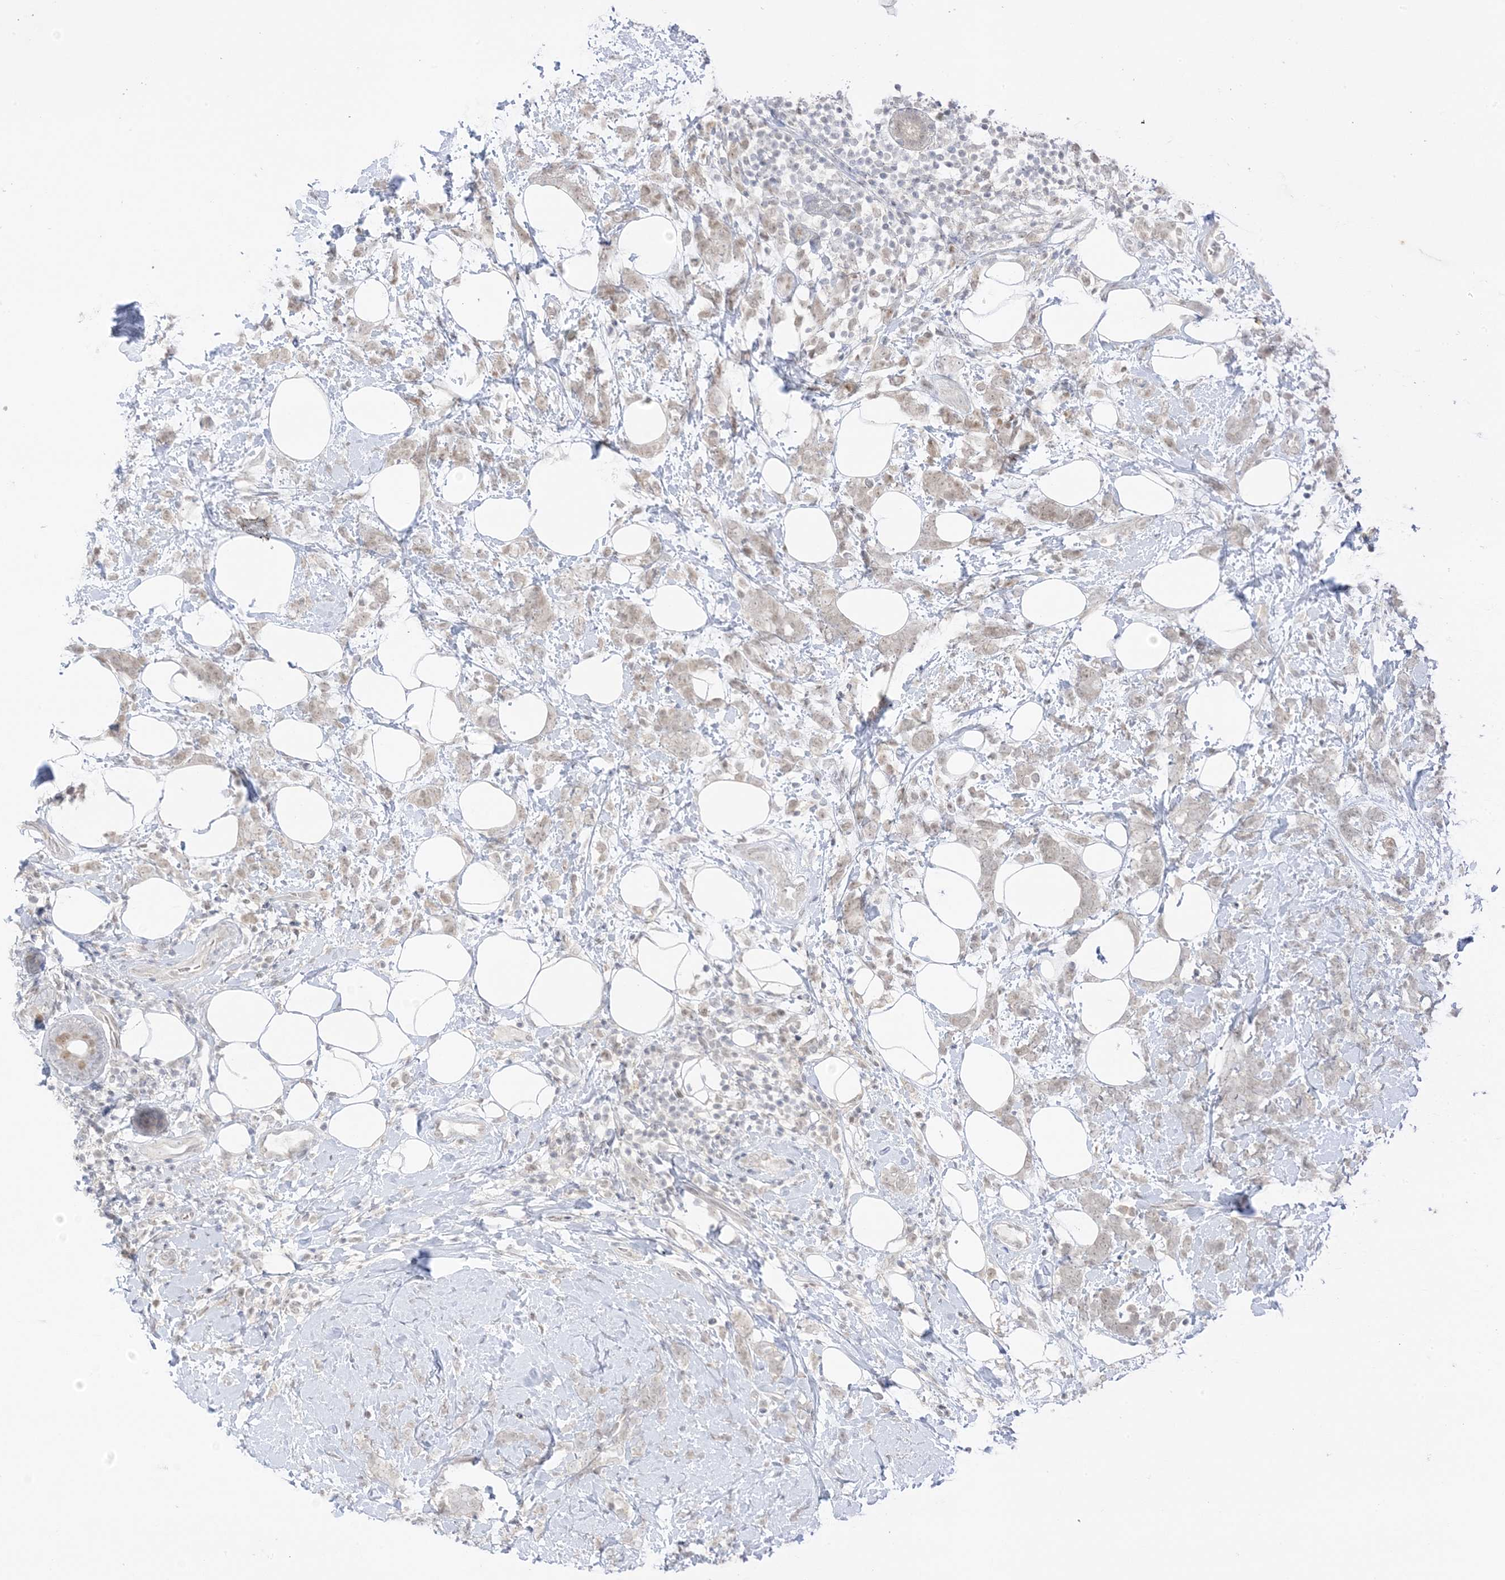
{"staining": {"intensity": "negative", "quantity": "none", "location": "none"}, "tissue": "breast cancer", "cell_type": "Tumor cells", "image_type": "cancer", "snomed": [{"axis": "morphology", "description": "Lobular carcinoma"}, {"axis": "topography", "description": "Breast"}], "caption": "This is a image of immunohistochemistry staining of breast lobular carcinoma, which shows no expression in tumor cells.", "gene": "MSL3", "patient": {"sex": "female", "age": 58}}